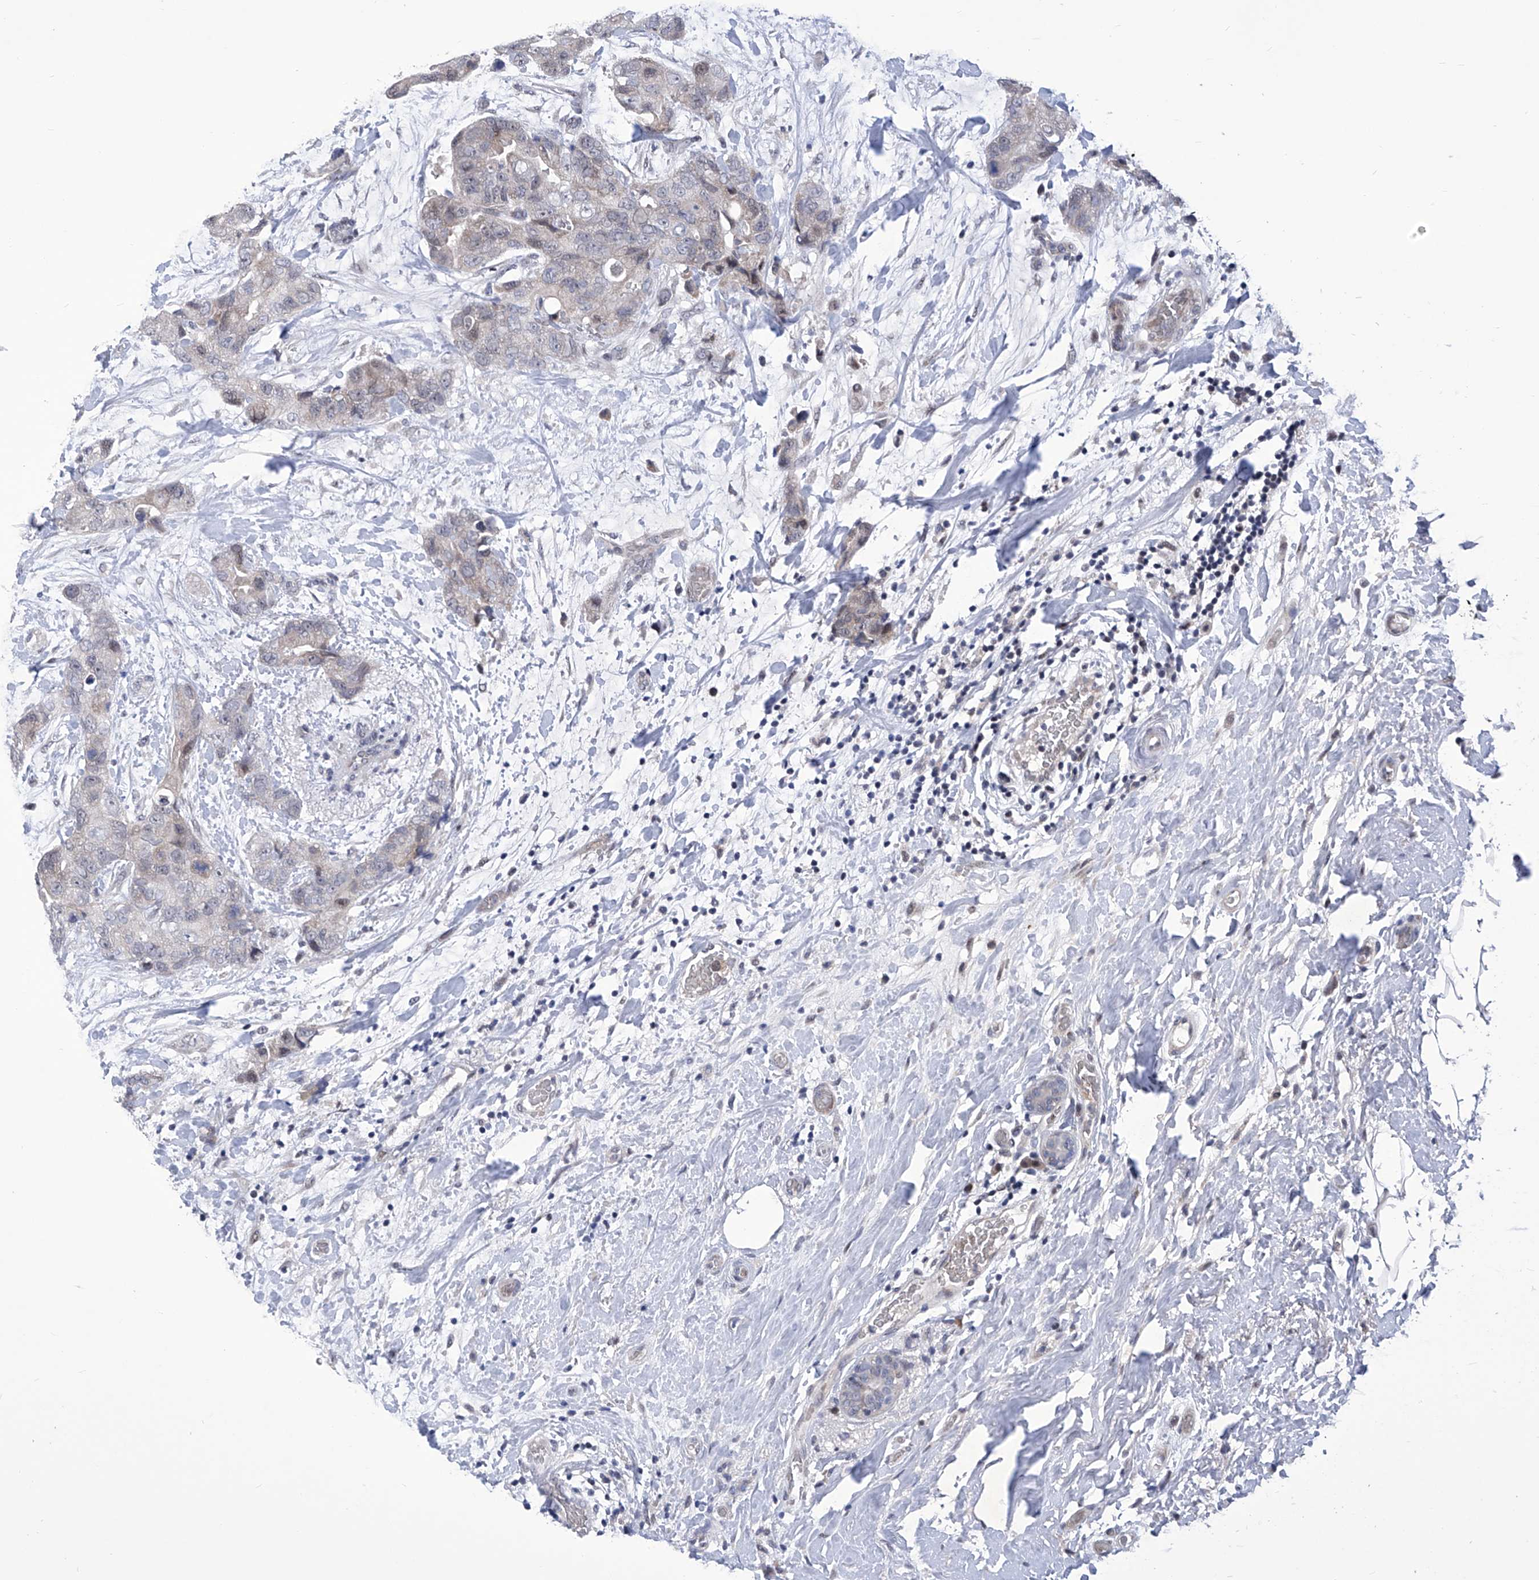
{"staining": {"intensity": "negative", "quantity": "none", "location": "none"}, "tissue": "breast cancer", "cell_type": "Tumor cells", "image_type": "cancer", "snomed": [{"axis": "morphology", "description": "Duct carcinoma"}, {"axis": "topography", "description": "Breast"}], "caption": "Immunohistochemistry of breast invasive ductal carcinoma demonstrates no staining in tumor cells. (Stains: DAB (3,3'-diaminobenzidine) IHC with hematoxylin counter stain, Microscopy: brightfield microscopy at high magnification).", "gene": "NUFIP1", "patient": {"sex": "female", "age": 62}}